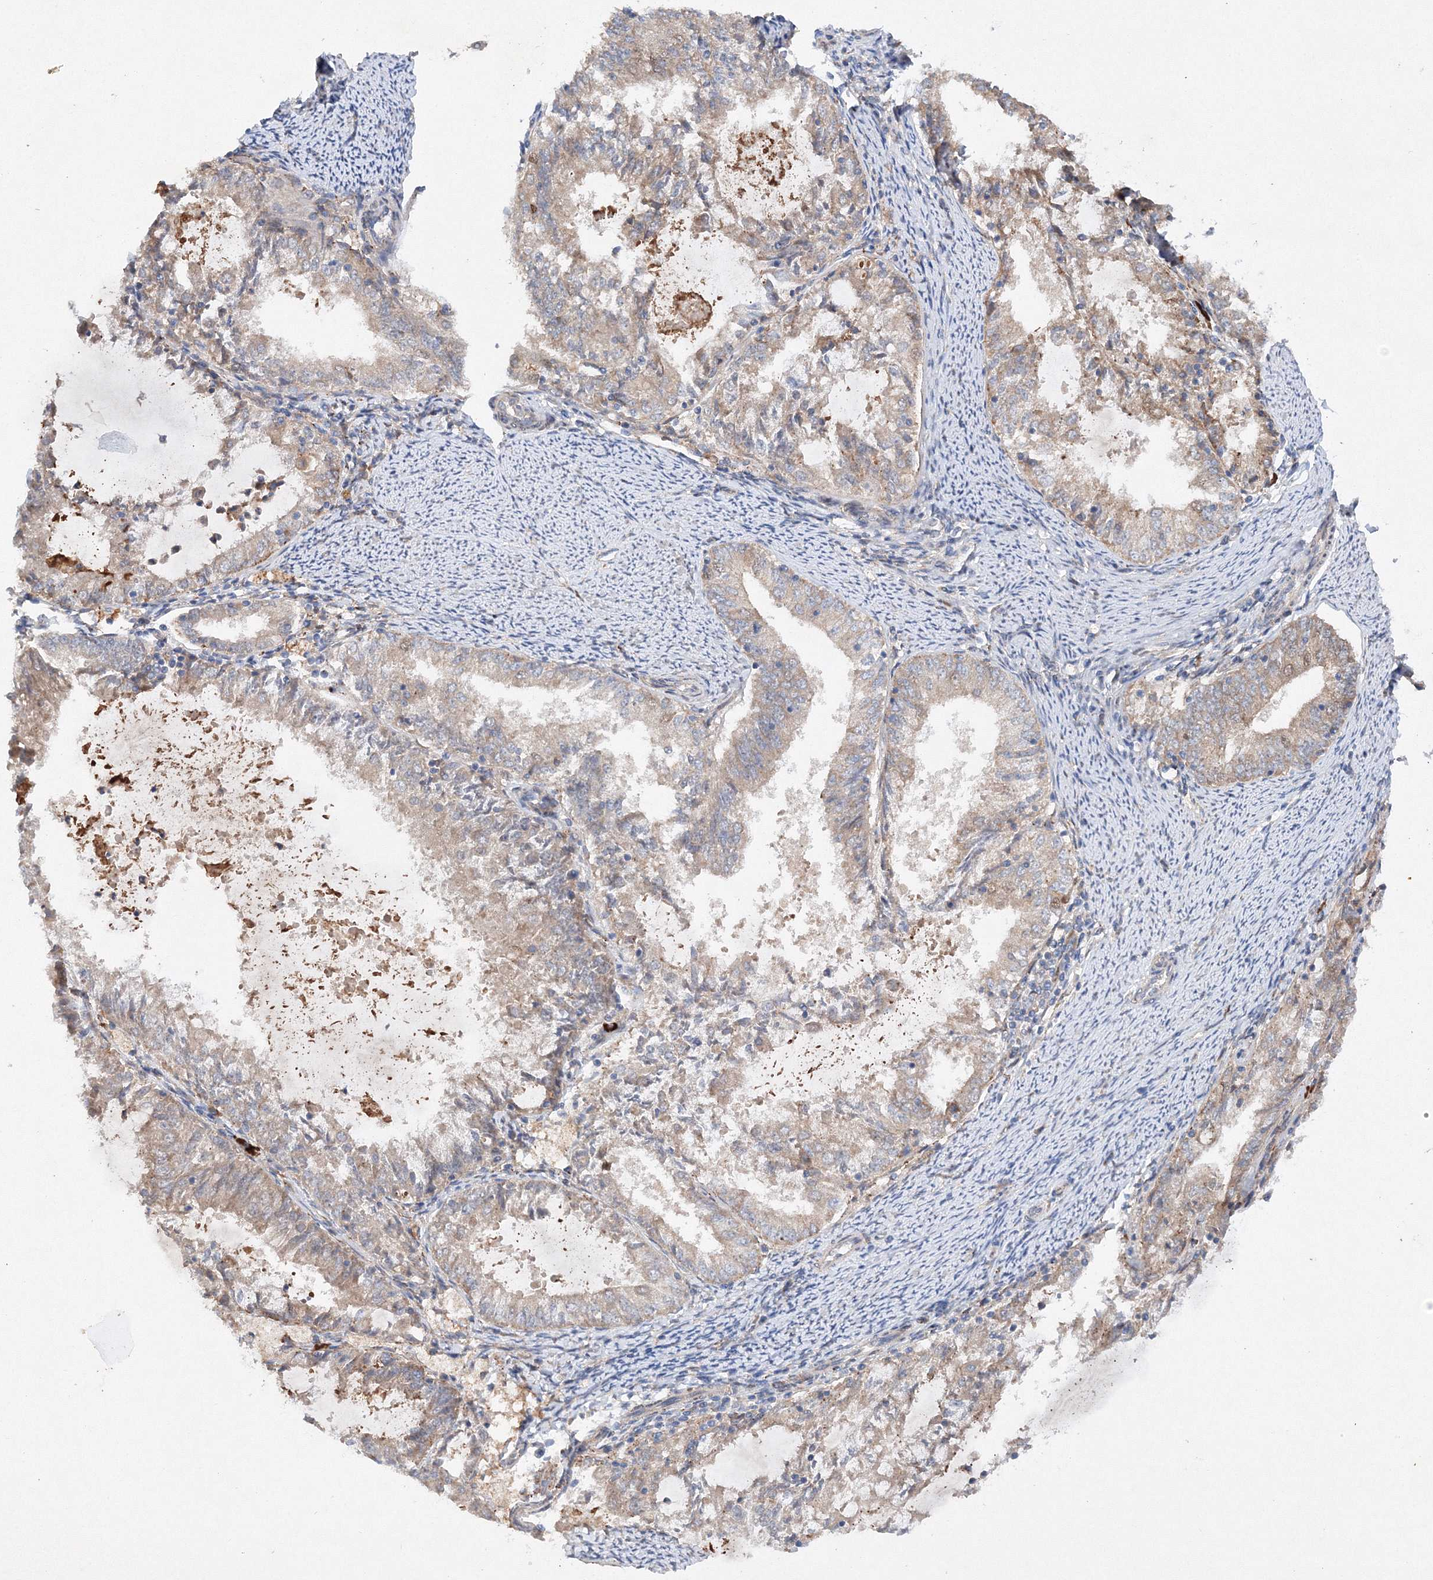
{"staining": {"intensity": "moderate", "quantity": "<25%", "location": "cytoplasmic/membranous"}, "tissue": "endometrial cancer", "cell_type": "Tumor cells", "image_type": "cancer", "snomed": [{"axis": "morphology", "description": "Adenocarcinoma, NOS"}, {"axis": "topography", "description": "Endometrium"}], "caption": "Protein expression analysis of human endometrial cancer reveals moderate cytoplasmic/membranous positivity in about <25% of tumor cells.", "gene": "SLC36A1", "patient": {"sex": "female", "age": 57}}